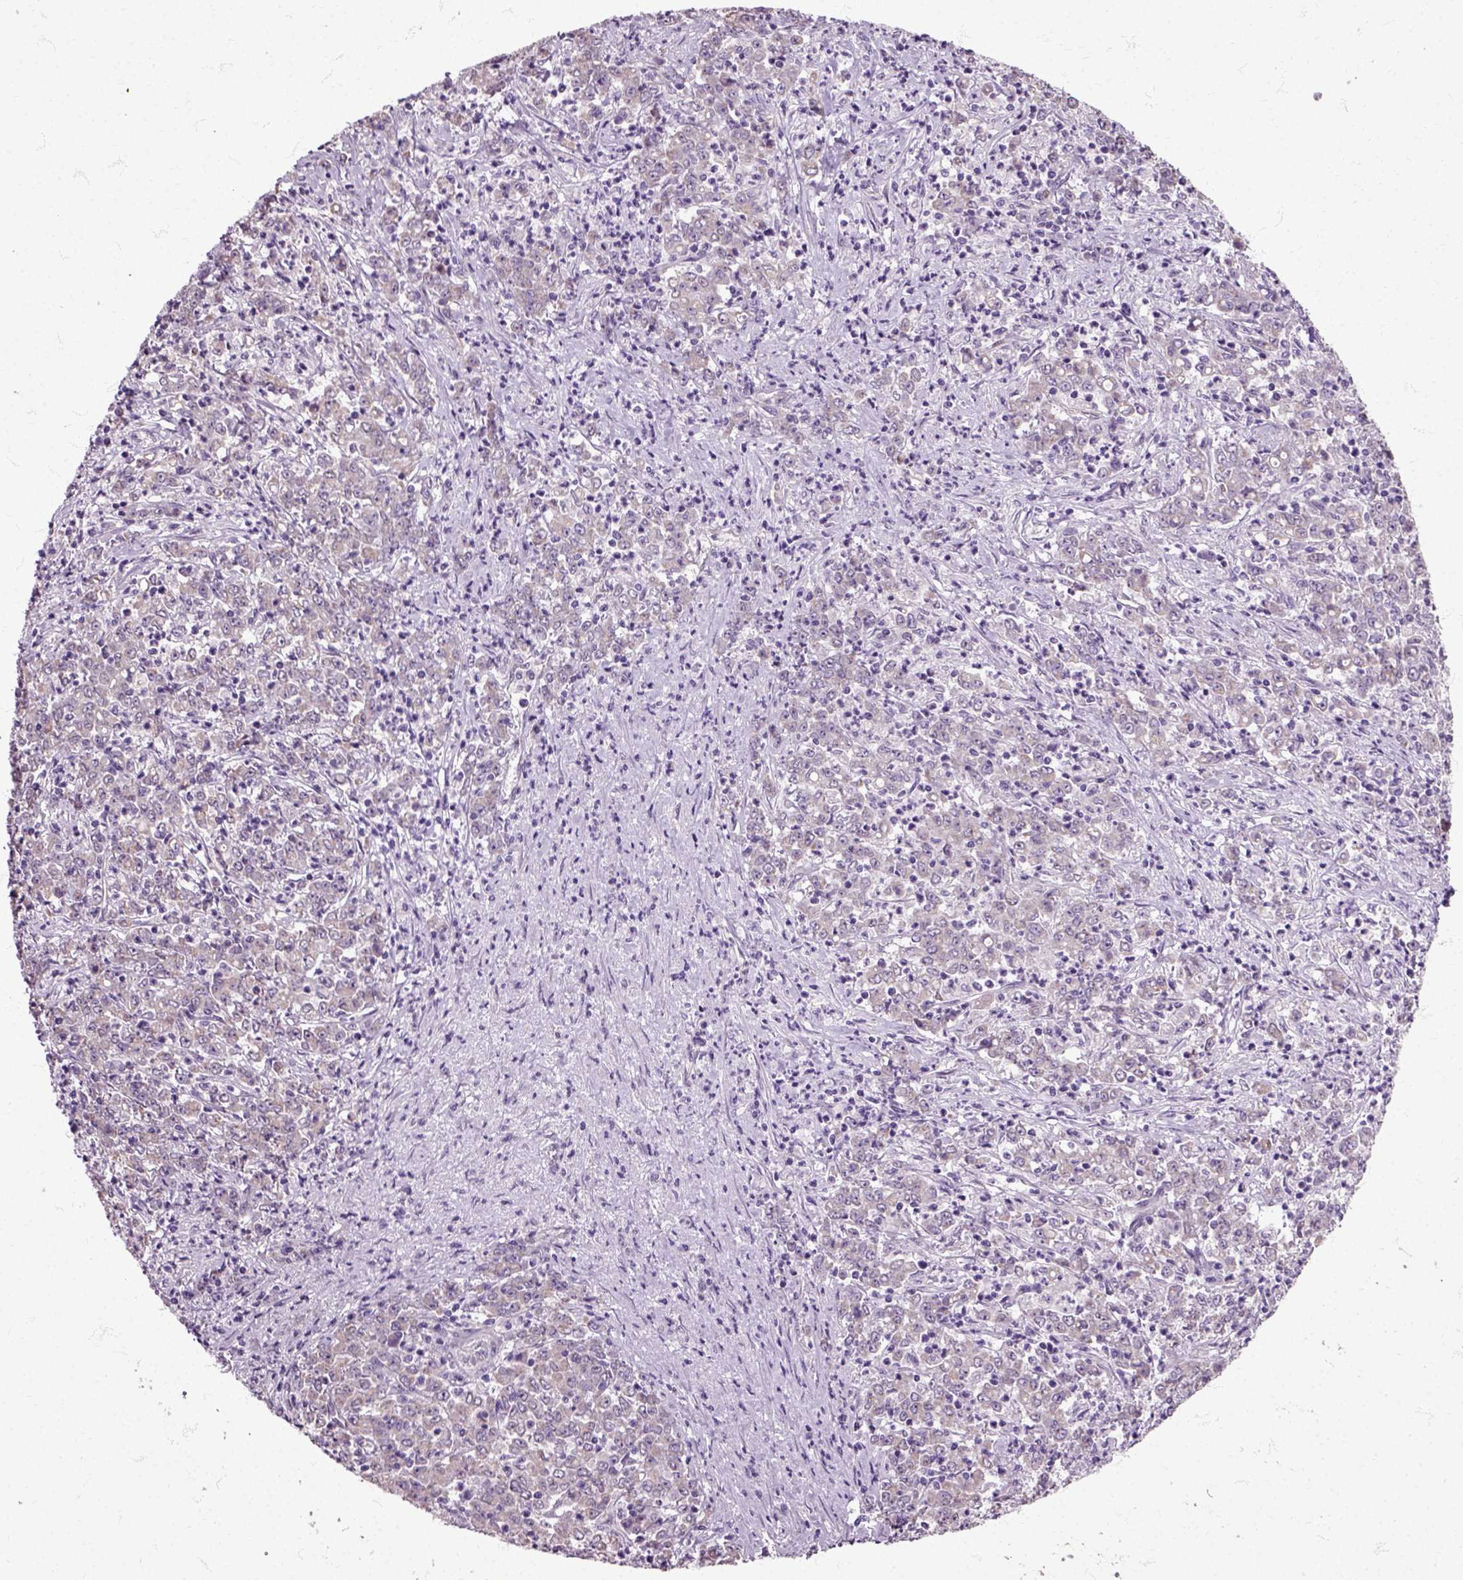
{"staining": {"intensity": "negative", "quantity": "none", "location": "none"}, "tissue": "stomach cancer", "cell_type": "Tumor cells", "image_type": "cancer", "snomed": [{"axis": "morphology", "description": "Adenocarcinoma, NOS"}, {"axis": "topography", "description": "Stomach, lower"}], "caption": "Immunohistochemistry (IHC) photomicrograph of neoplastic tissue: human stomach adenocarcinoma stained with DAB reveals no significant protein expression in tumor cells.", "gene": "HSPA2", "patient": {"sex": "female", "age": 71}}